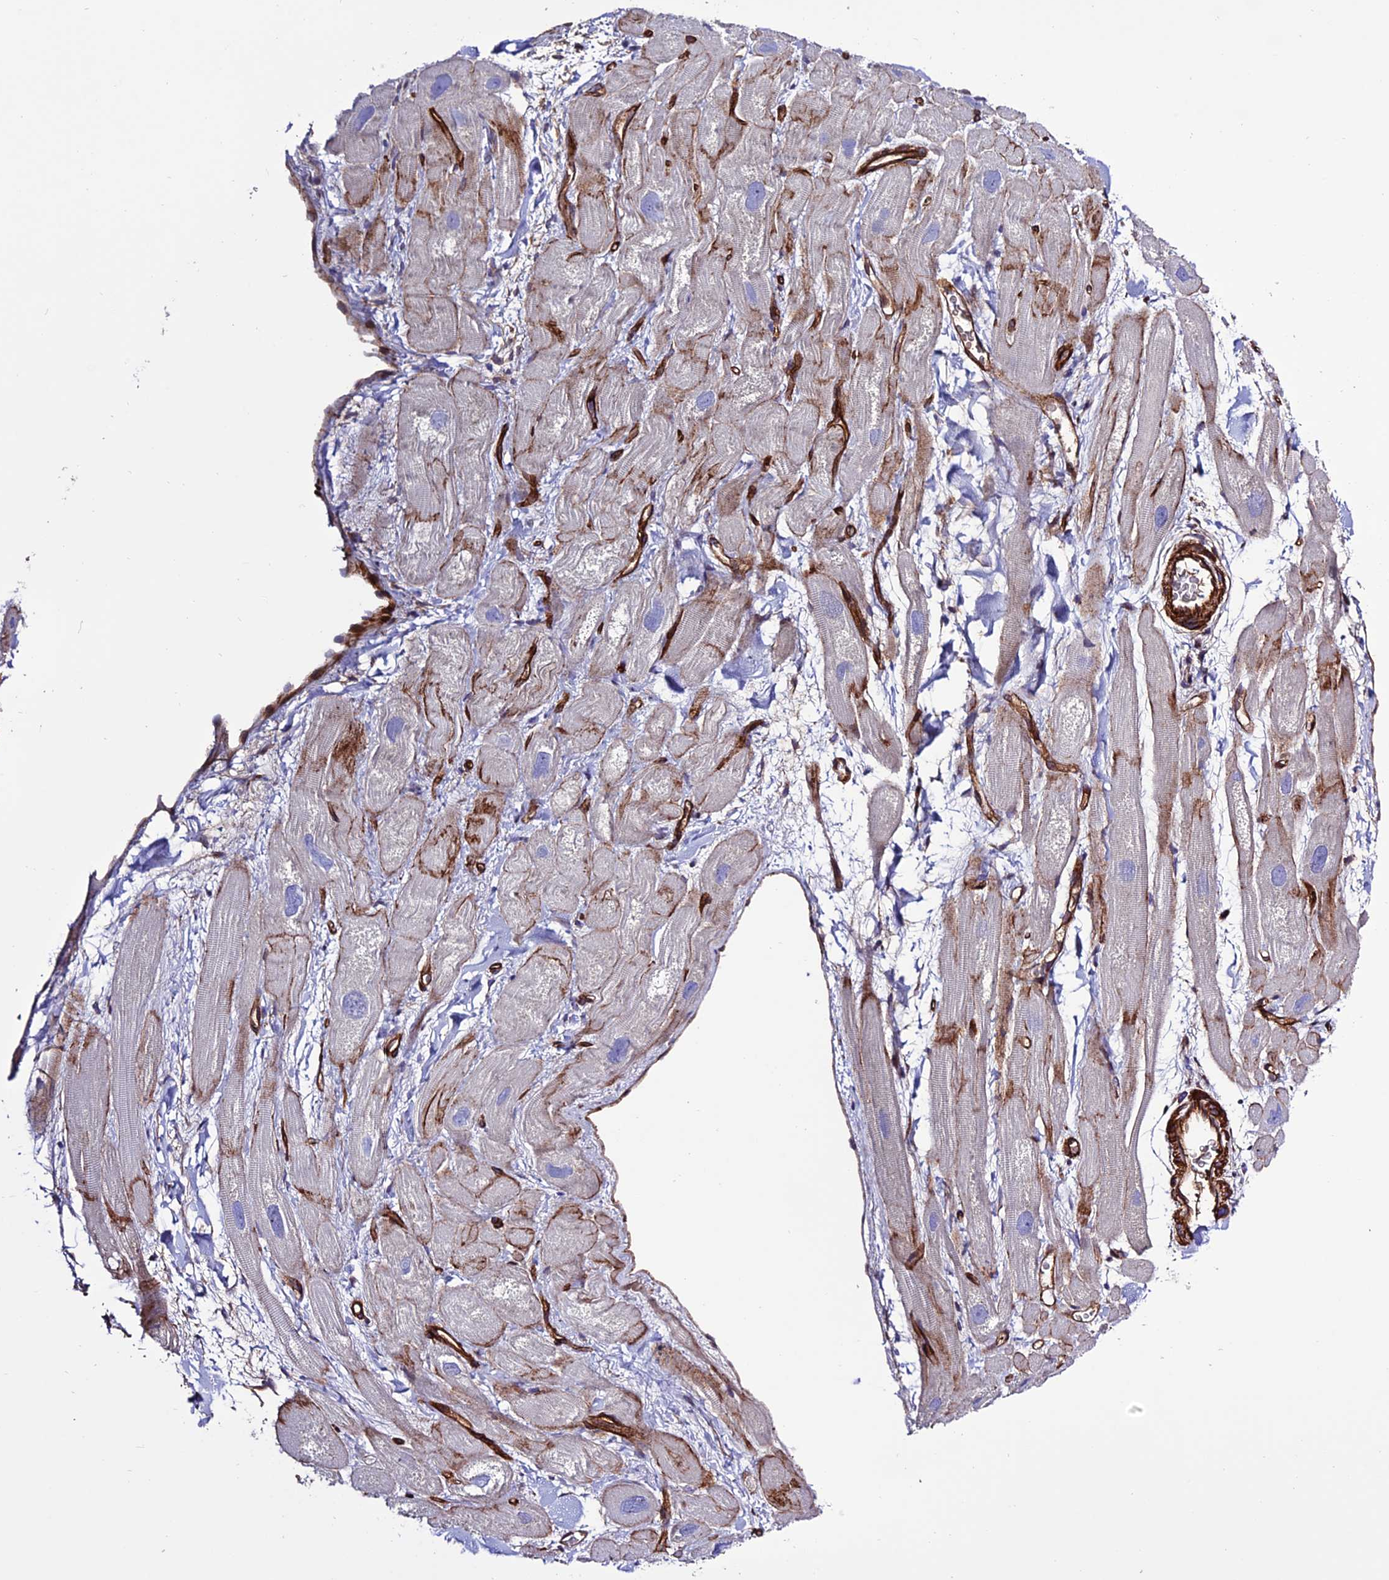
{"staining": {"intensity": "moderate", "quantity": "<25%", "location": "cytoplasmic/membranous"}, "tissue": "heart muscle", "cell_type": "Cardiomyocytes", "image_type": "normal", "snomed": [{"axis": "morphology", "description": "Normal tissue, NOS"}, {"axis": "topography", "description": "Heart"}], "caption": "Brown immunohistochemical staining in benign human heart muscle exhibits moderate cytoplasmic/membranous positivity in approximately <25% of cardiomyocytes. (IHC, brightfield microscopy, high magnification).", "gene": "REX1BD", "patient": {"sex": "male", "age": 49}}